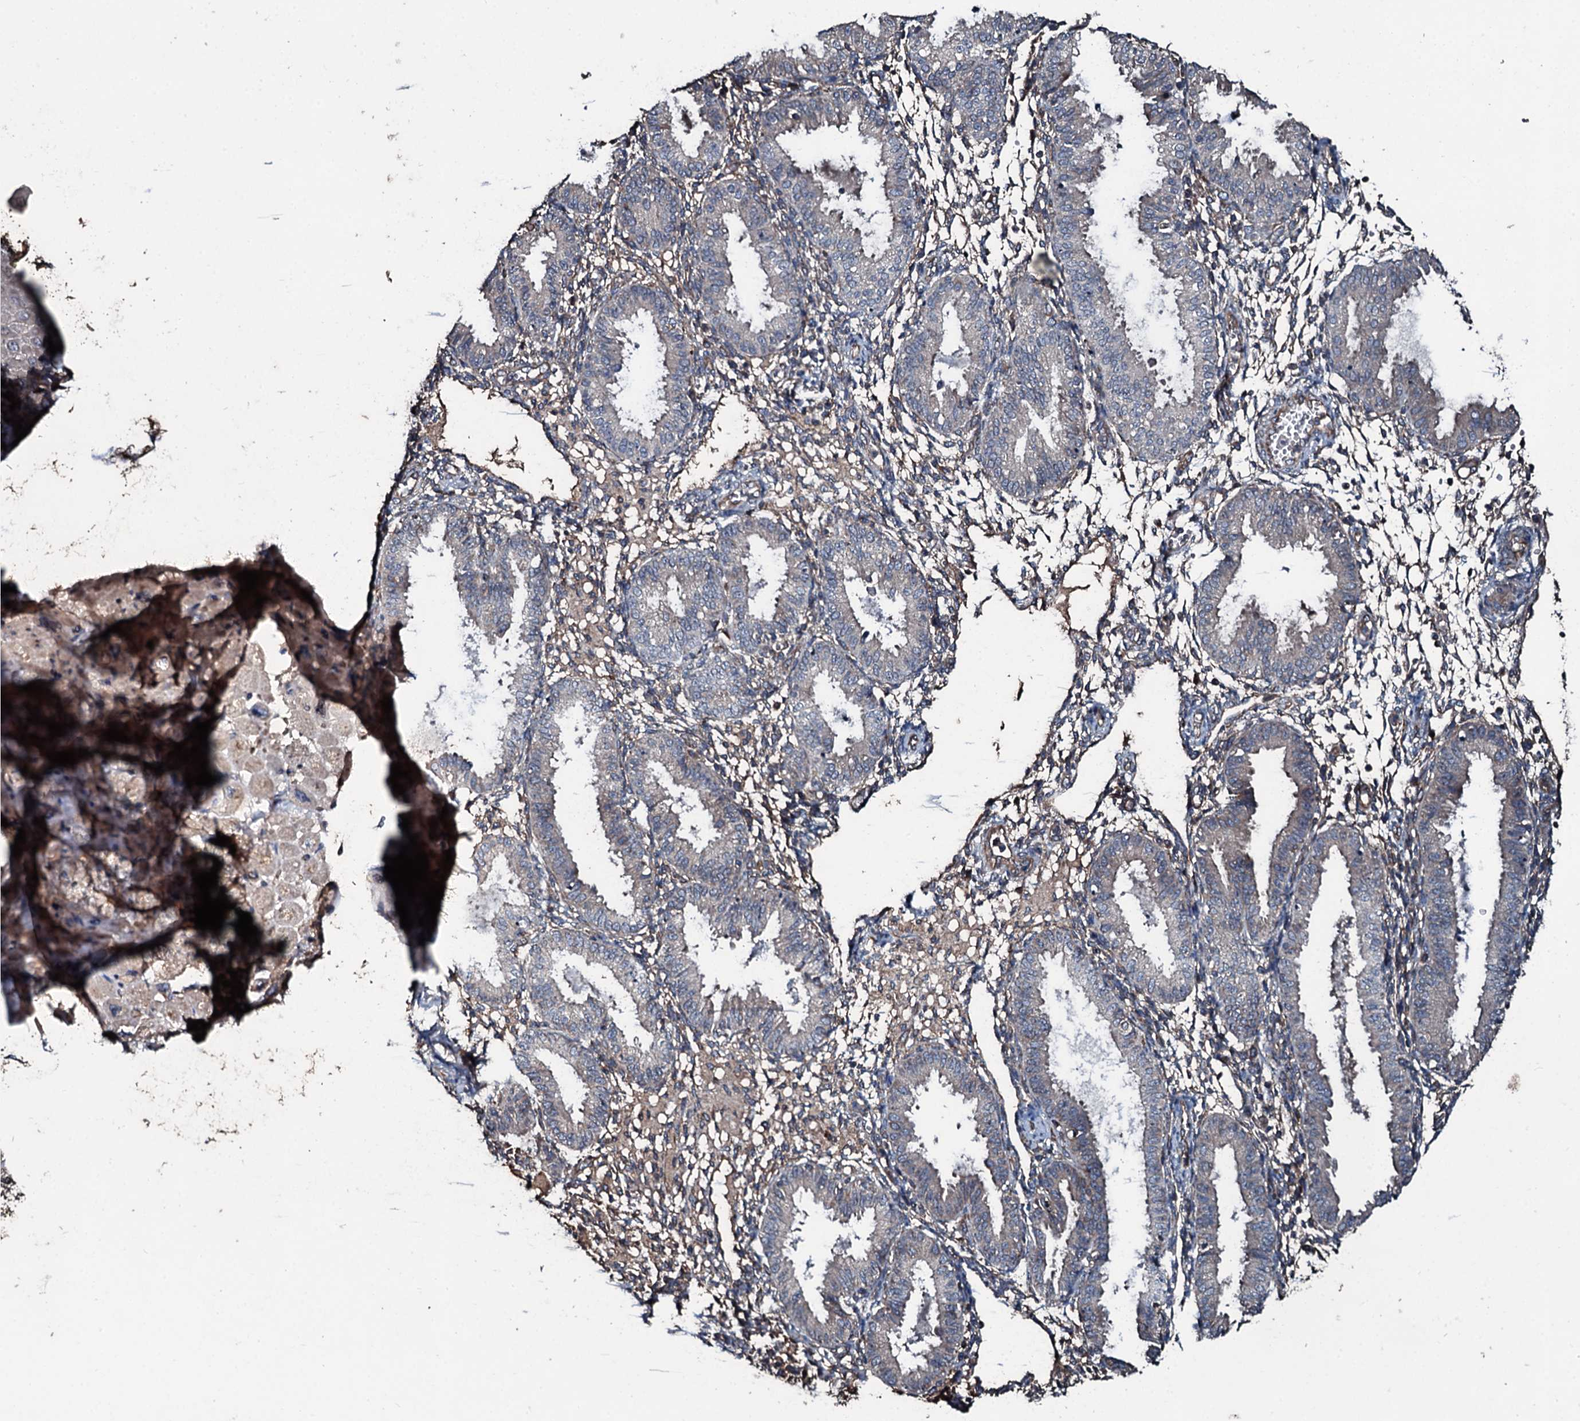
{"staining": {"intensity": "negative", "quantity": "none", "location": "none"}, "tissue": "endometrium", "cell_type": "Cells in endometrial stroma", "image_type": "normal", "snomed": [{"axis": "morphology", "description": "Normal tissue, NOS"}, {"axis": "topography", "description": "Endometrium"}], "caption": "A high-resolution photomicrograph shows immunohistochemistry (IHC) staining of normal endometrium, which demonstrates no significant positivity in cells in endometrial stroma. The staining was performed using DAB to visualize the protein expression in brown, while the nuclei were stained in blue with hematoxylin (Magnification: 20x).", "gene": "AARS1", "patient": {"sex": "female", "age": 33}}